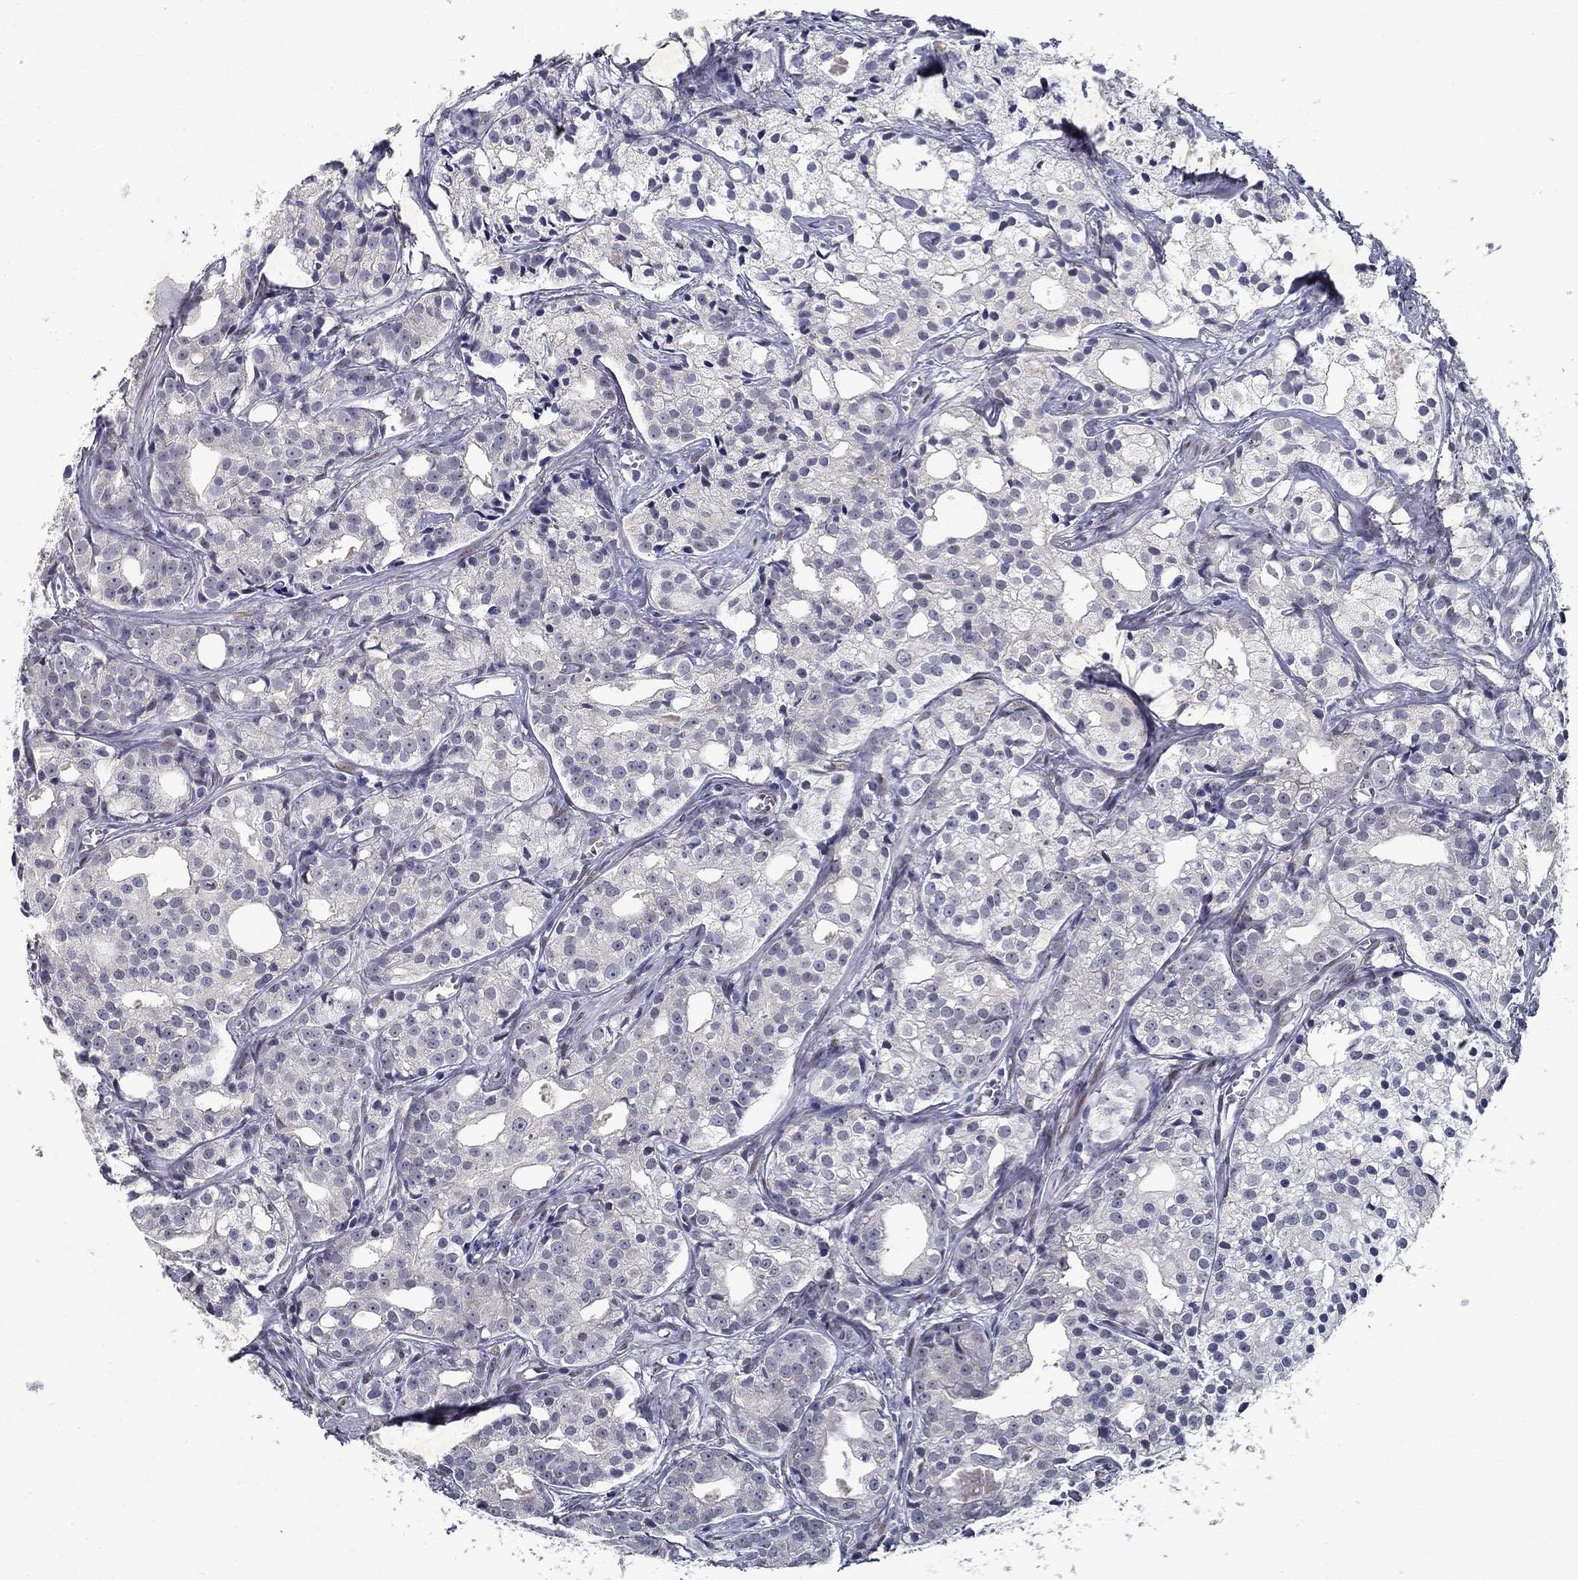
{"staining": {"intensity": "negative", "quantity": "none", "location": "none"}, "tissue": "prostate cancer", "cell_type": "Tumor cells", "image_type": "cancer", "snomed": [{"axis": "morphology", "description": "Adenocarcinoma, Medium grade"}, {"axis": "topography", "description": "Prostate"}], "caption": "DAB immunohistochemical staining of human medium-grade adenocarcinoma (prostate) demonstrates no significant positivity in tumor cells.", "gene": "RBFOX1", "patient": {"sex": "male", "age": 74}}